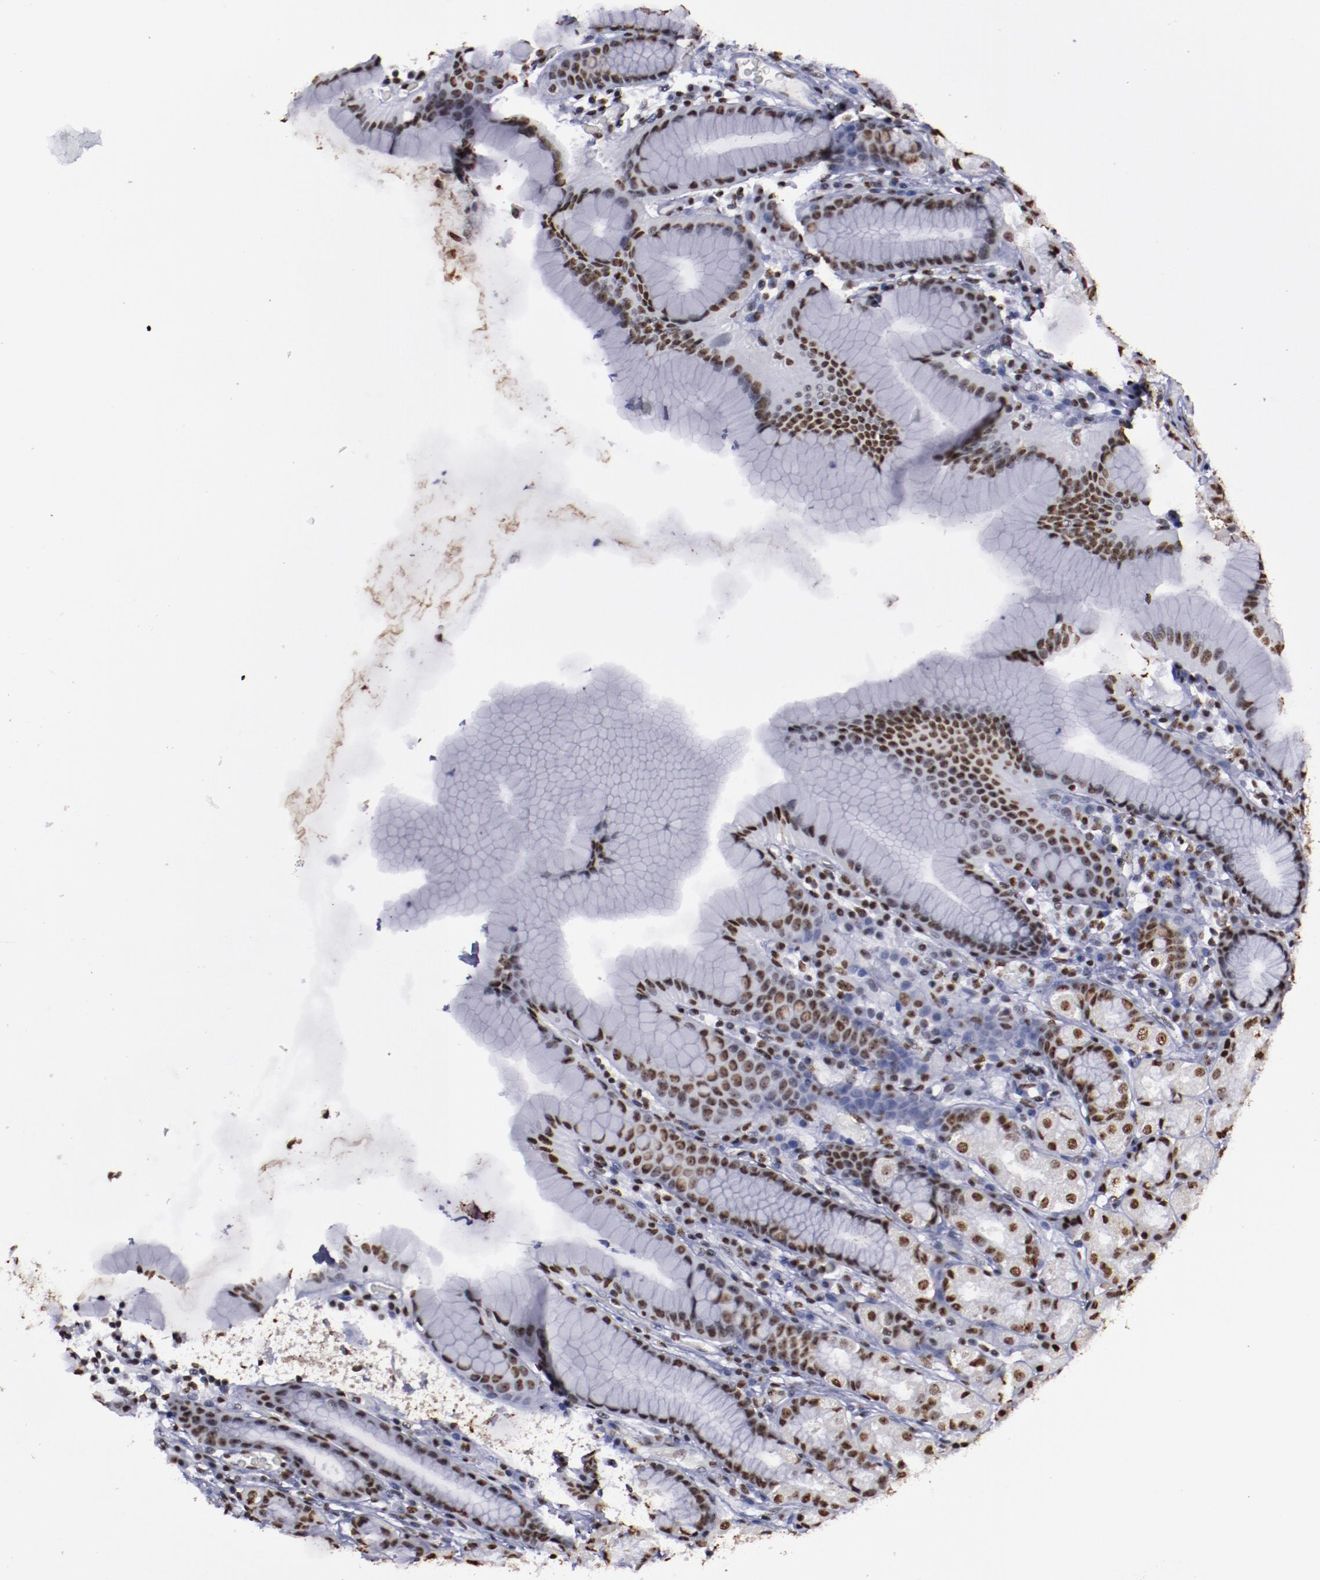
{"staining": {"intensity": "strong", "quantity": ">75%", "location": "nuclear"}, "tissue": "stomach", "cell_type": "Glandular cells", "image_type": "normal", "snomed": [{"axis": "morphology", "description": "Normal tissue, NOS"}, {"axis": "topography", "description": "Stomach, upper"}], "caption": "Brown immunohistochemical staining in benign human stomach shows strong nuclear staining in about >75% of glandular cells.", "gene": "HNRNPA1L3", "patient": {"sex": "male", "age": 68}}